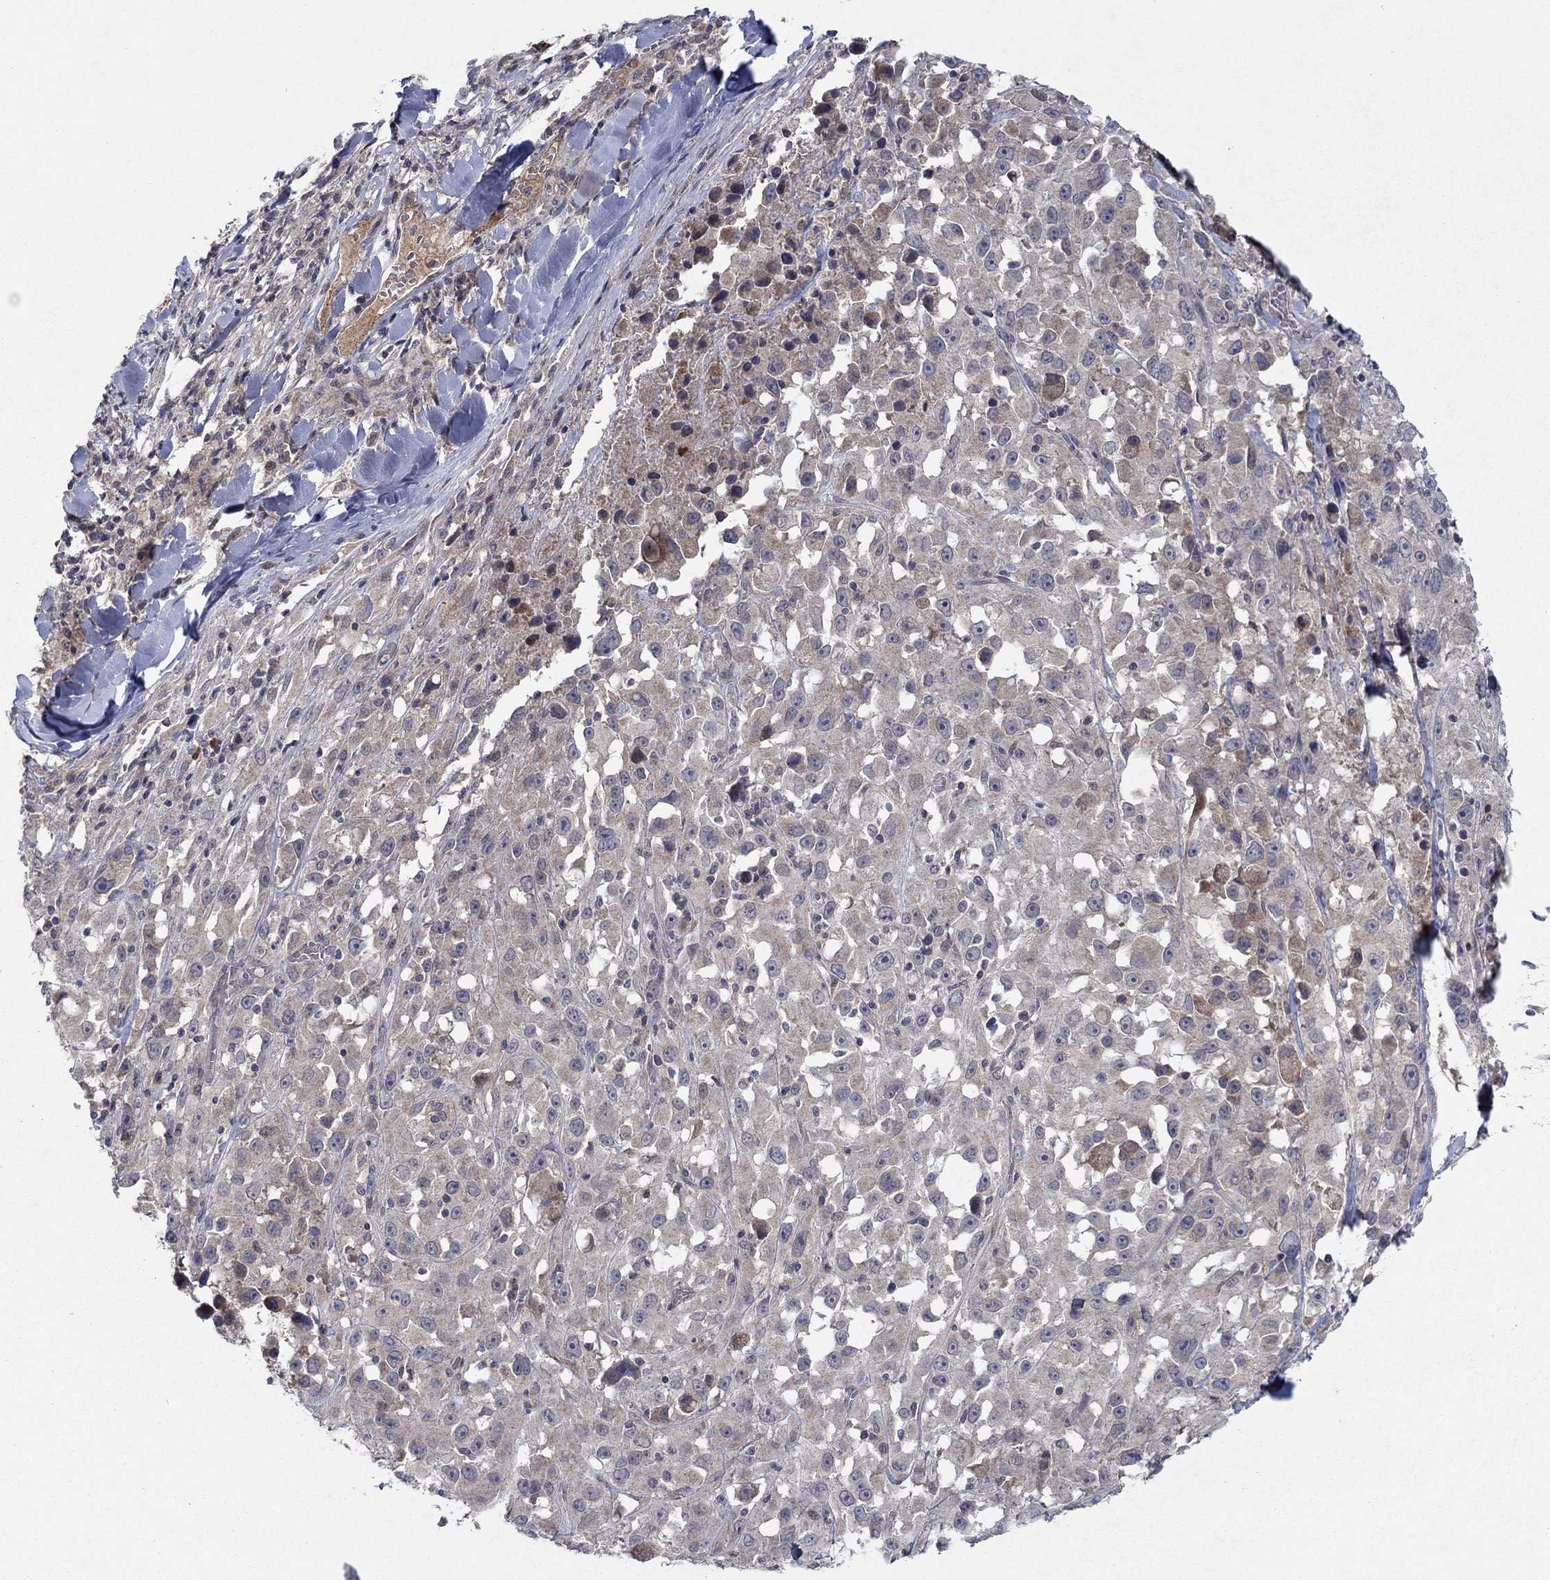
{"staining": {"intensity": "weak", "quantity": "<25%", "location": "cytoplasmic/membranous"}, "tissue": "melanoma", "cell_type": "Tumor cells", "image_type": "cancer", "snomed": [{"axis": "morphology", "description": "Malignant melanoma, Metastatic site"}, {"axis": "topography", "description": "Lymph node"}], "caption": "An image of melanoma stained for a protein shows no brown staining in tumor cells.", "gene": "IL4", "patient": {"sex": "male", "age": 50}}